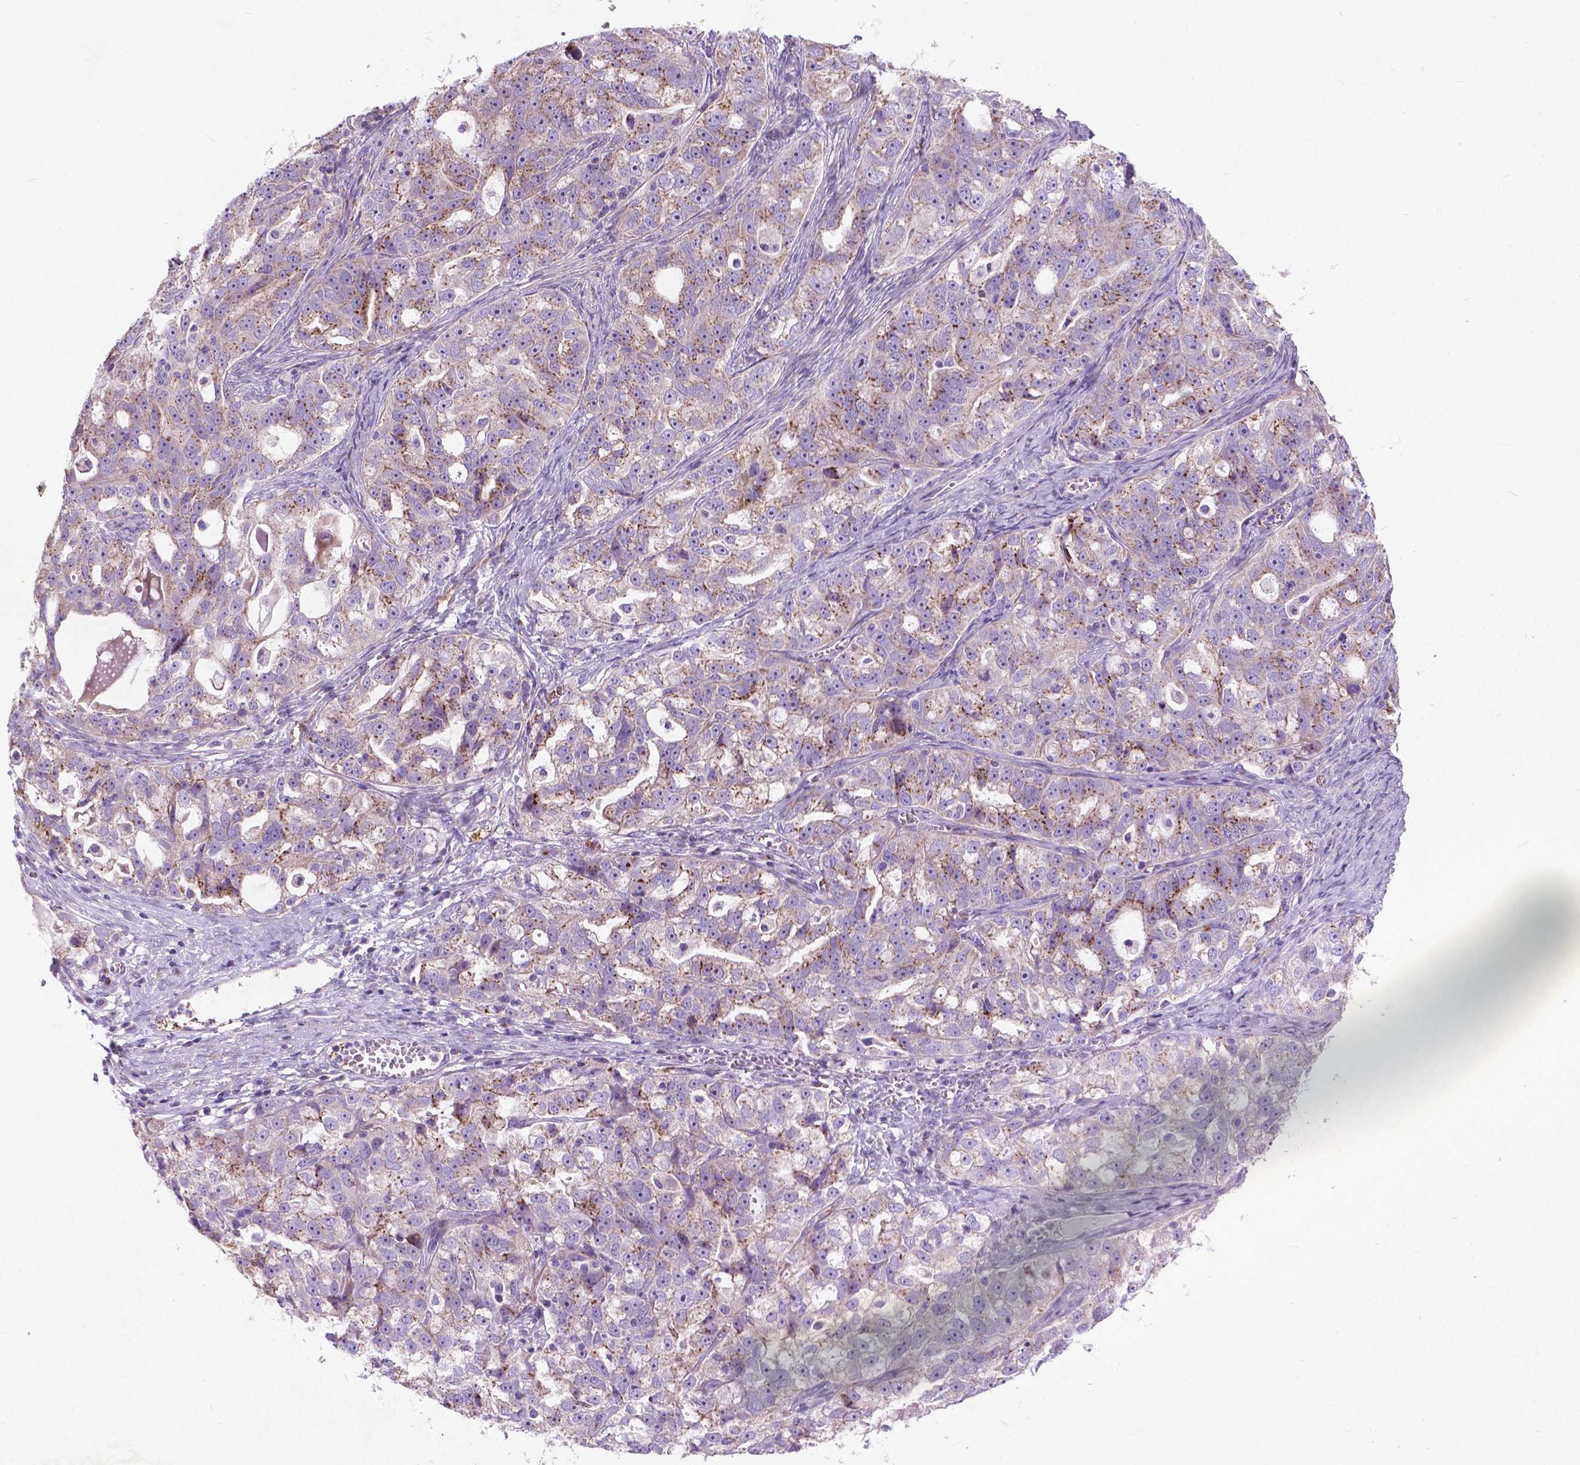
{"staining": {"intensity": "moderate", "quantity": "25%-75%", "location": "cytoplasmic/membranous"}, "tissue": "ovarian cancer", "cell_type": "Tumor cells", "image_type": "cancer", "snomed": [{"axis": "morphology", "description": "Cystadenocarcinoma, serous, NOS"}, {"axis": "topography", "description": "Ovary"}], "caption": "Protein staining of ovarian serous cystadenocarcinoma tissue displays moderate cytoplasmic/membranous staining in about 25%-75% of tumor cells.", "gene": "ATG4D", "patient": {"sex": "female", "age": 51}}